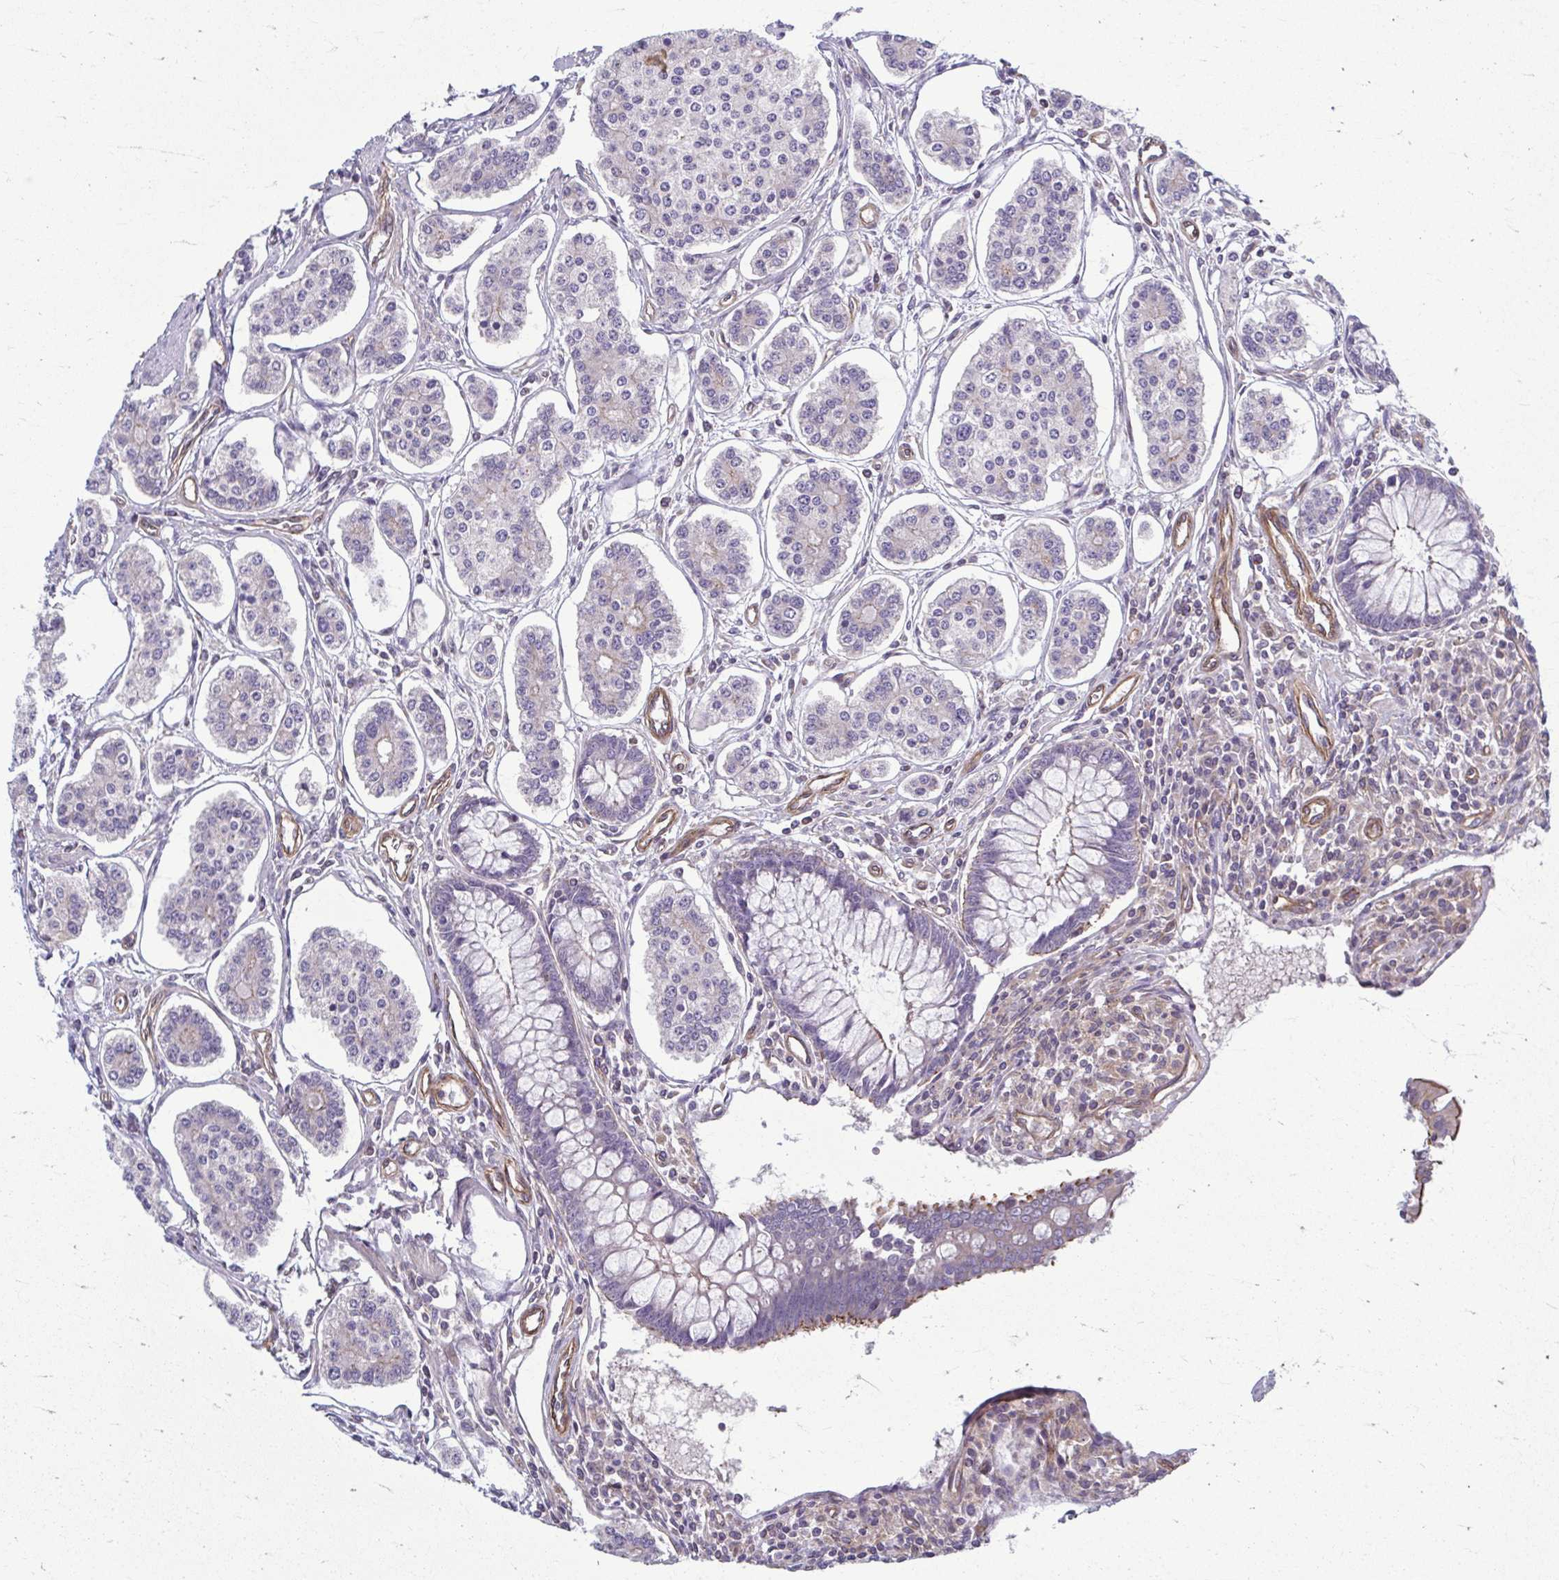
{"staining": {"intensity": "negative", "quantity": "none", "location": "none"}, "tissue": "carcinoid", "cell_type": "Tumor cells", "image_type": "cancer", "snomed": [{"axis": "morphology", "description": "Carcinoid, malignant, NOS"}, {"axis": "topography", "description": "Small intestine"}], "caption": "The IHC histopathology image has no significant positivity in tumor cells of malignant carcinoid tissue.", "gene": "EID2B", "patient": {"sex": "female", "age": 65}}